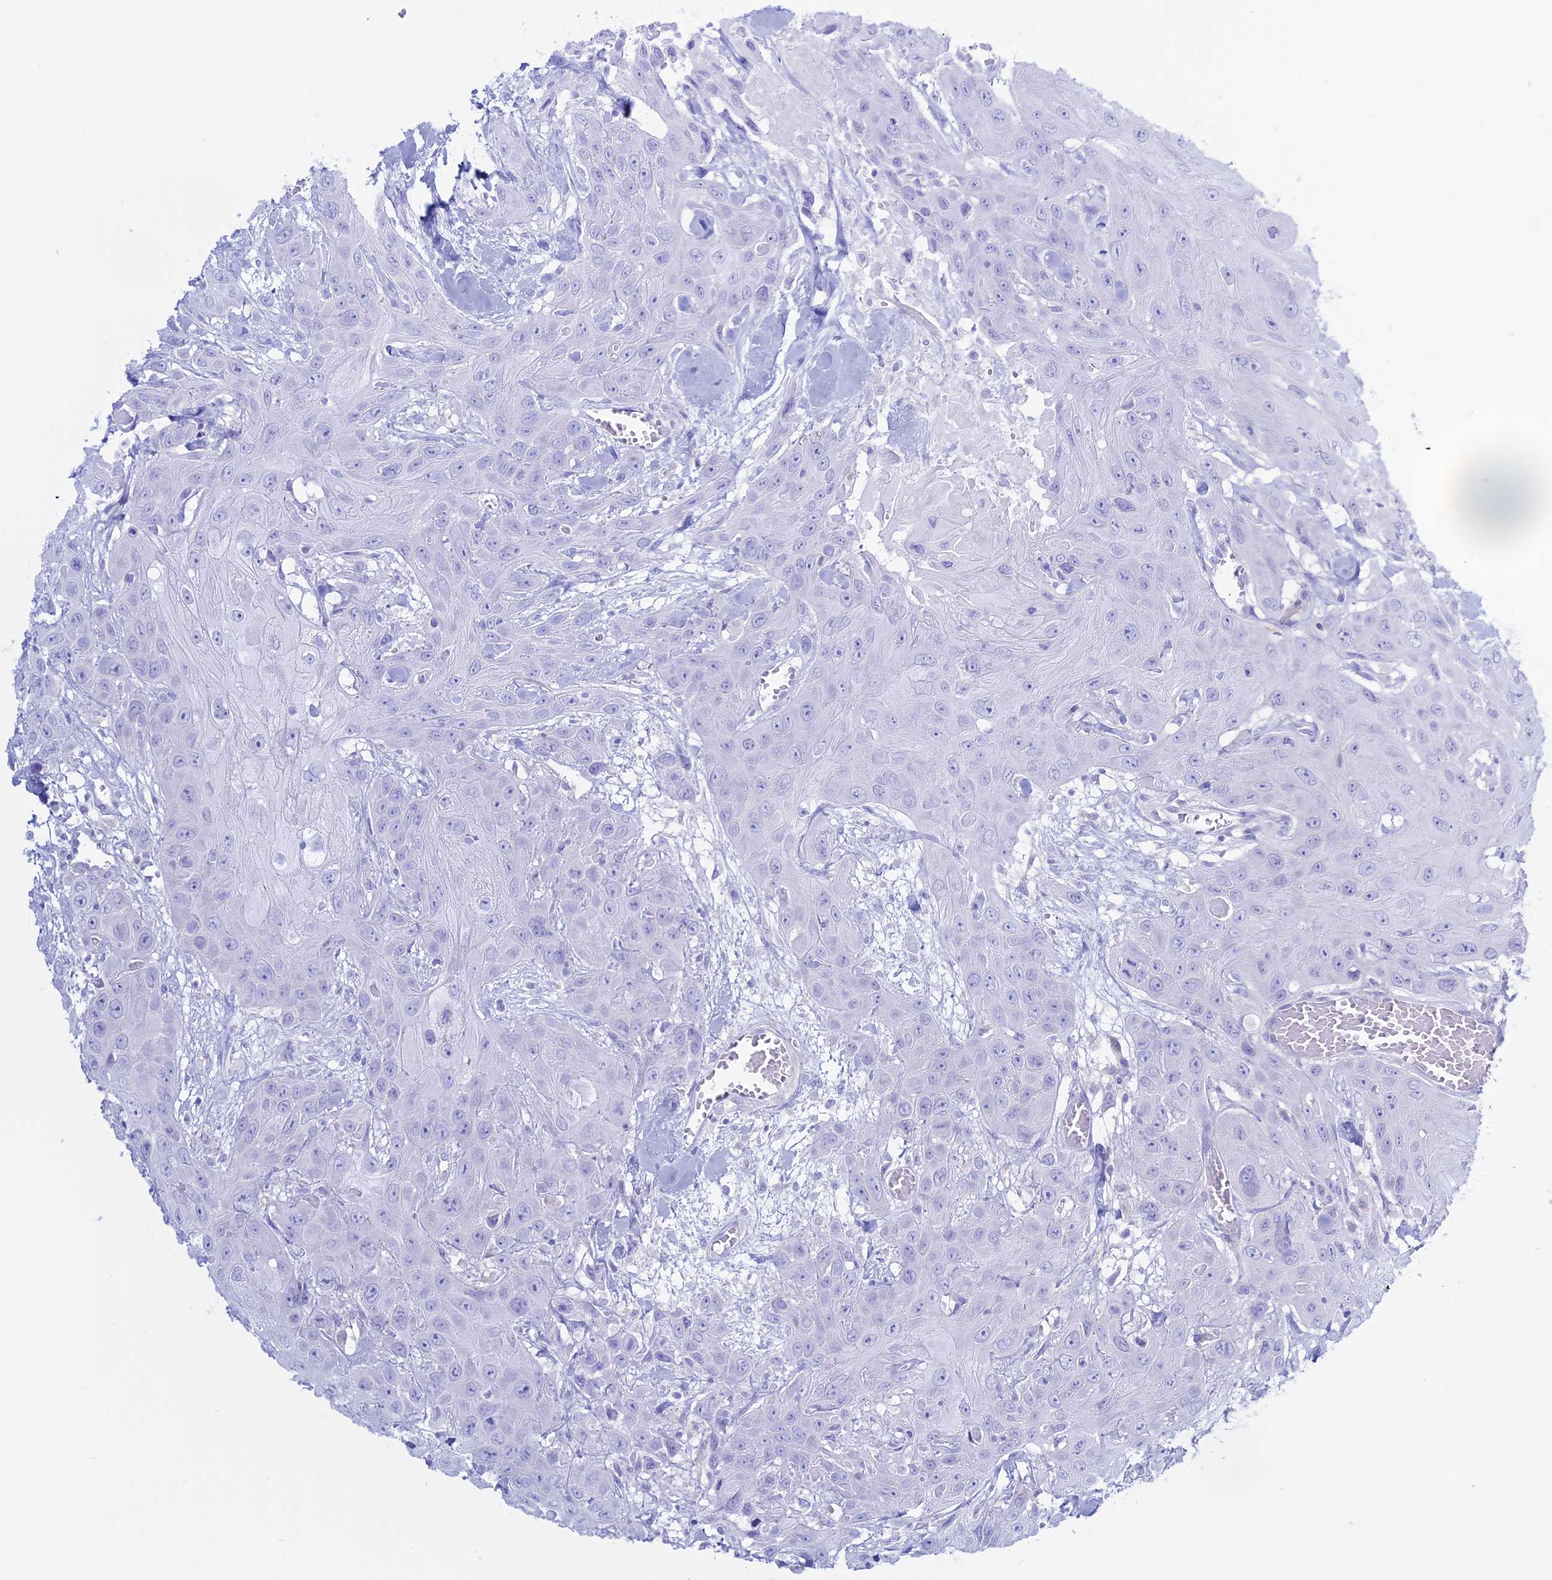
{"staining": {"intensity": "negative", "quantity": "none", "location": "none"}, "tissue": "head and neck cancer", "cell_type": "Tumor cells", "image_type": "cancer", "snomed": [{"axis": "morphology", "description": "Squamous cell carcinoma, NOS"}, {"axis": "topography", "description": "Head-Neck"}], "caption": "Immunohistochemical staining of human head and neck cancer (squamous cell carcinoma) displays no significant staining in tumor cells.", "gene": "AHCYL1", "patient": {"sex": "male", "age": 81}}